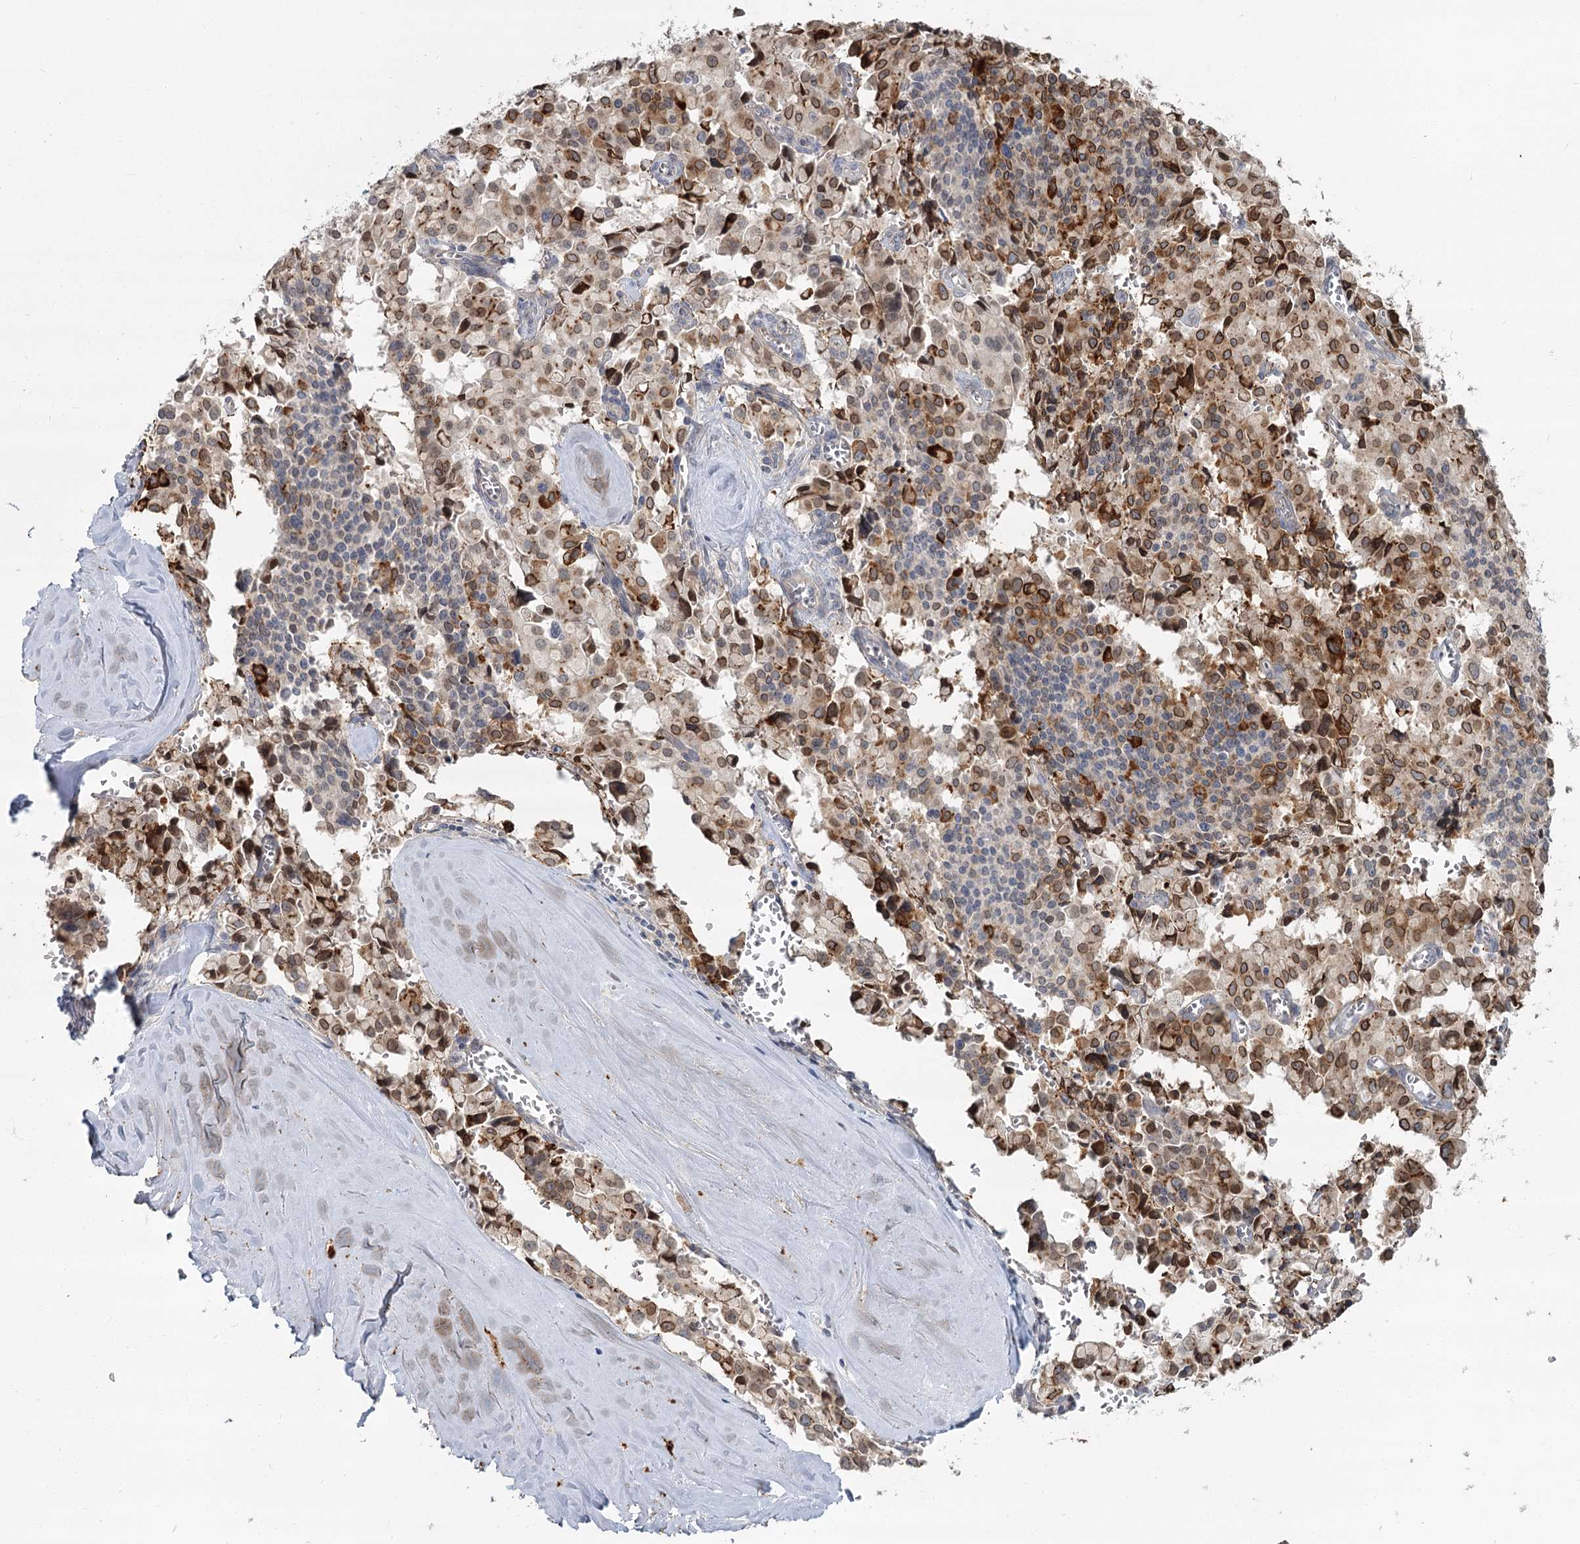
{"staining": {"intensity": "moderate", "quantity": ">75%", "location": "cytoplasmic/membranous,nuclear"}, "tissue": "pancreatic cancer", "cell_type": "Tumor cells", "image_type": "cancer", "snomed": [{"axis": "morphology", "description": "Adenocarcinoma, NOS"}, {"axis": "topography", "description": "Pancreas"}], "caption": "A medium amount of moderate cytoplasmic/membranous and nuclear positivity is identified in about >75% of tumor cells in pancreatic cancer tissue.", "gene": "SPINK13", "patient": {"sex": "male", "age": 65}}